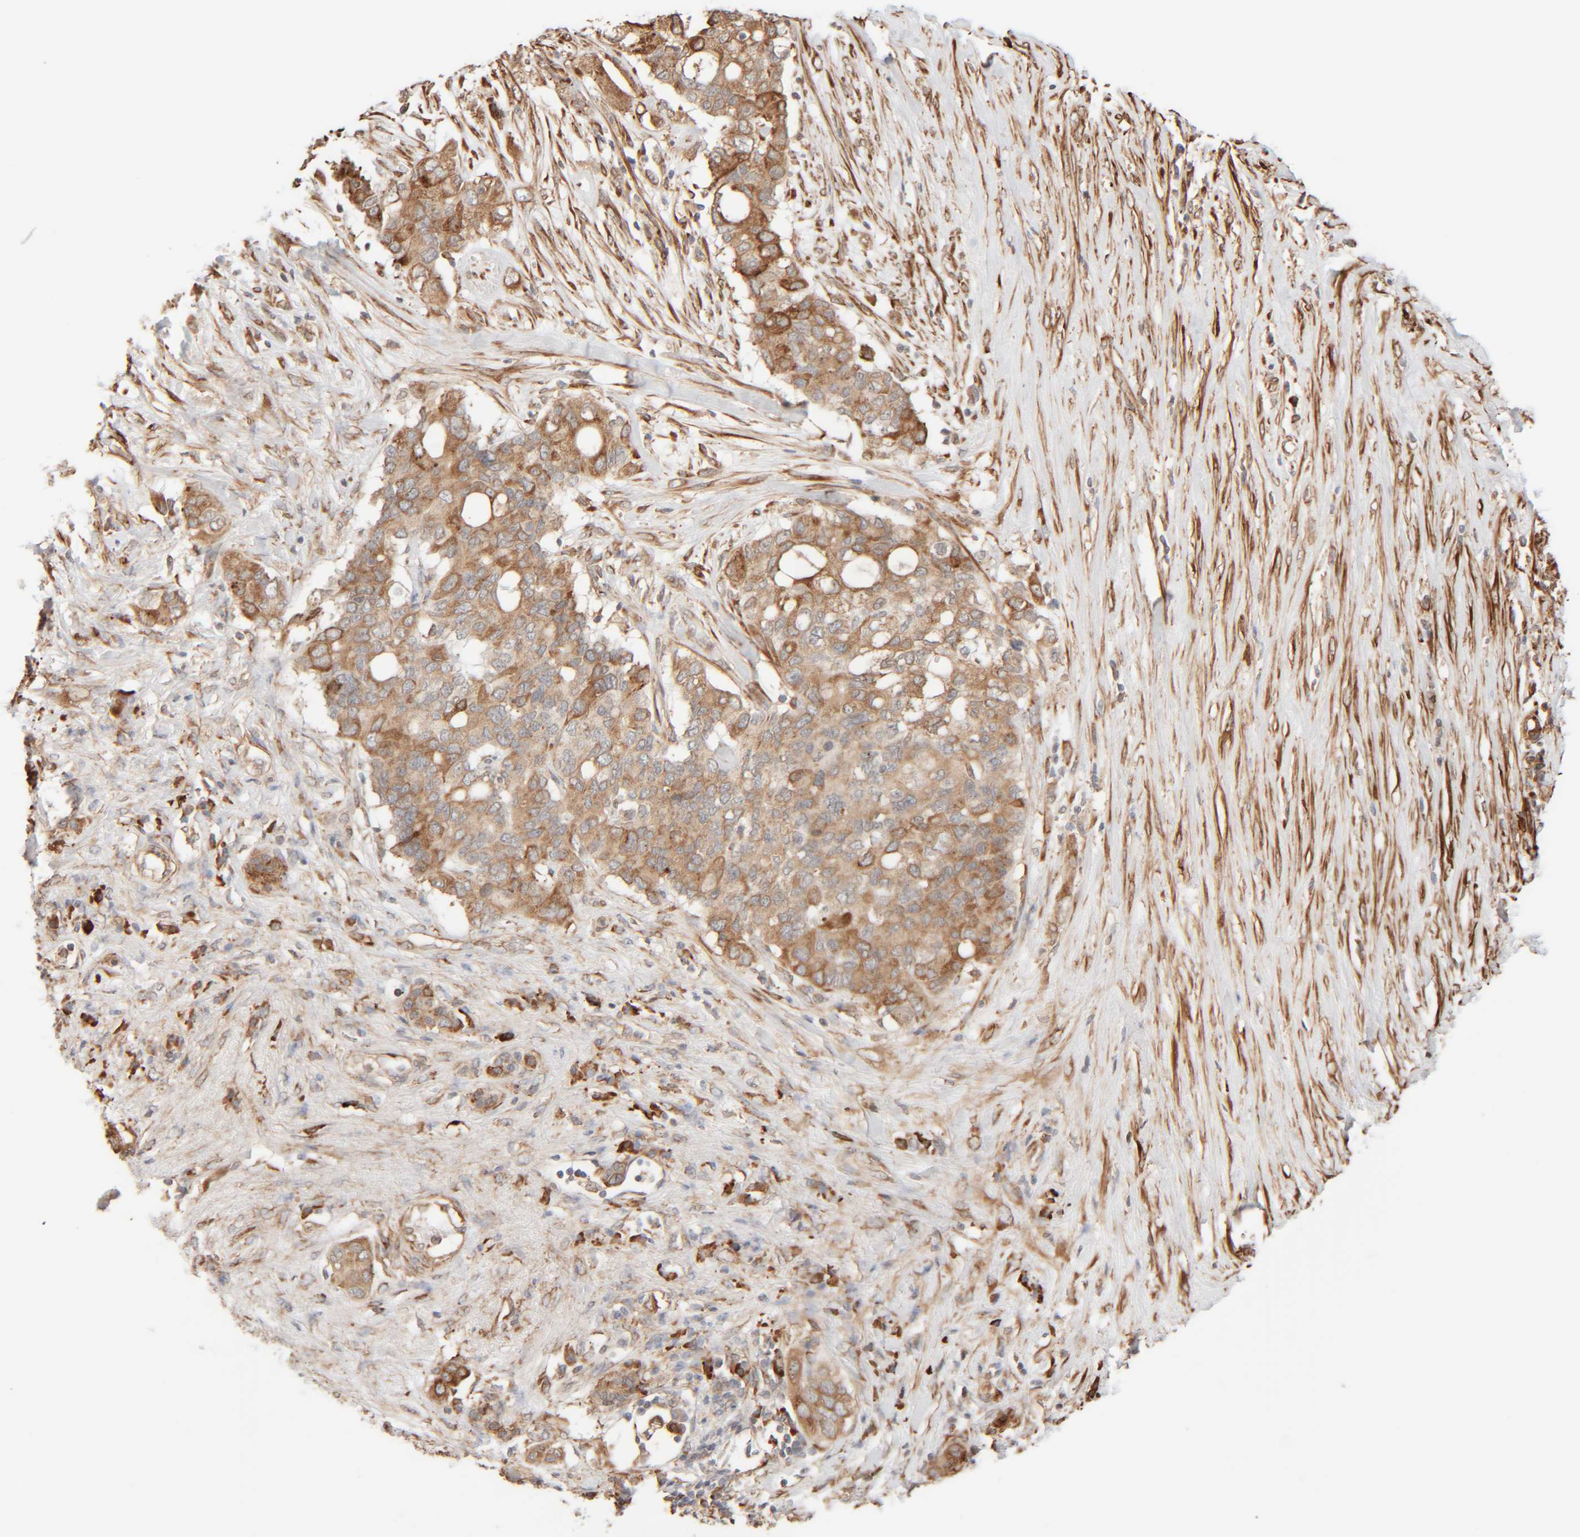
{"staining": {"intensity": "moderate", "quantity": ">75%", "location": "cytoplasmic/membranous"}, "tissue": "pancreatic cancer", "cell_type": "Tumor cells", "image_type": "cancer", "snomed": [{"axis": "morphology", "description": "Adenocarcinoma, NOS"}, {"axis": "topography", "description": "Pancreas"}], "caption": "A brown stain shows moderate cytoplasmic/membranous staining of a protein in human pancreatic cancer (adenocarcinoma) tumor cells. (DAB (3,3'-diaminobenzidine) IHC, brown staining for protein, blue staining for nuclei).", "gene": "INTS1", "patient": {"sex": "female", "age": 56}}